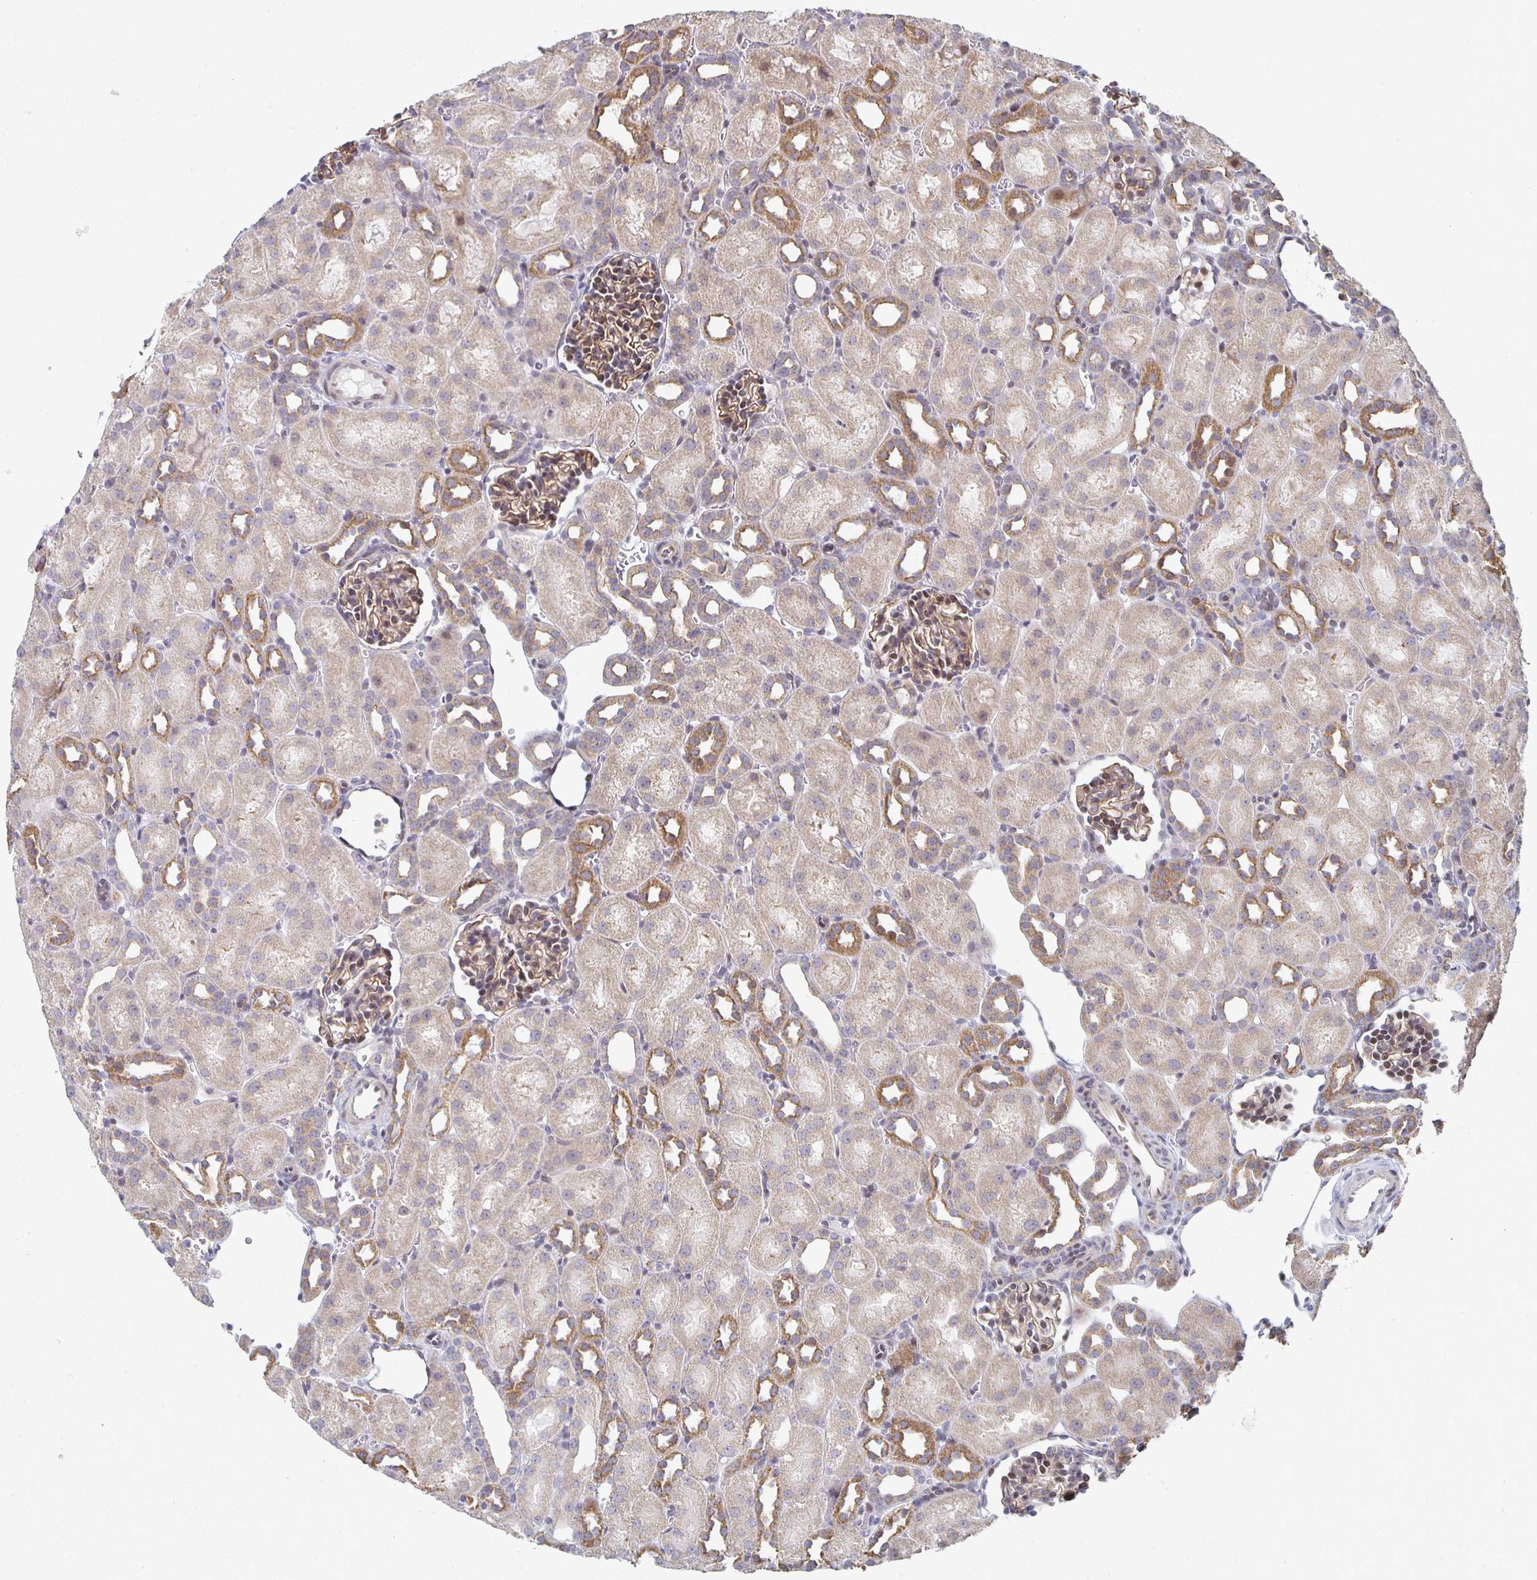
{"staining": {"intensity": "moderate", "quantity": ">75%", "location": "cytoplasmic/membranous,nuclear"}, "tissue": "kidney", "cell_type": "Cells in glomeruli", "image_type": "normal", "snomed": [{"axis": "morphology", "description": "Normal tissue, NOS"}, {"axis": "topography", "description": "Kidney"}], "caption": "About >75% of cells in glomeruli in benign human kidney demonstrate moderate cytoplasmic/membranous,nuclear protein expression as visualized by brown immunohistochemical staining.", "gene": "HCFC1R1", "patient": {"sex": "male", "age": 1}}